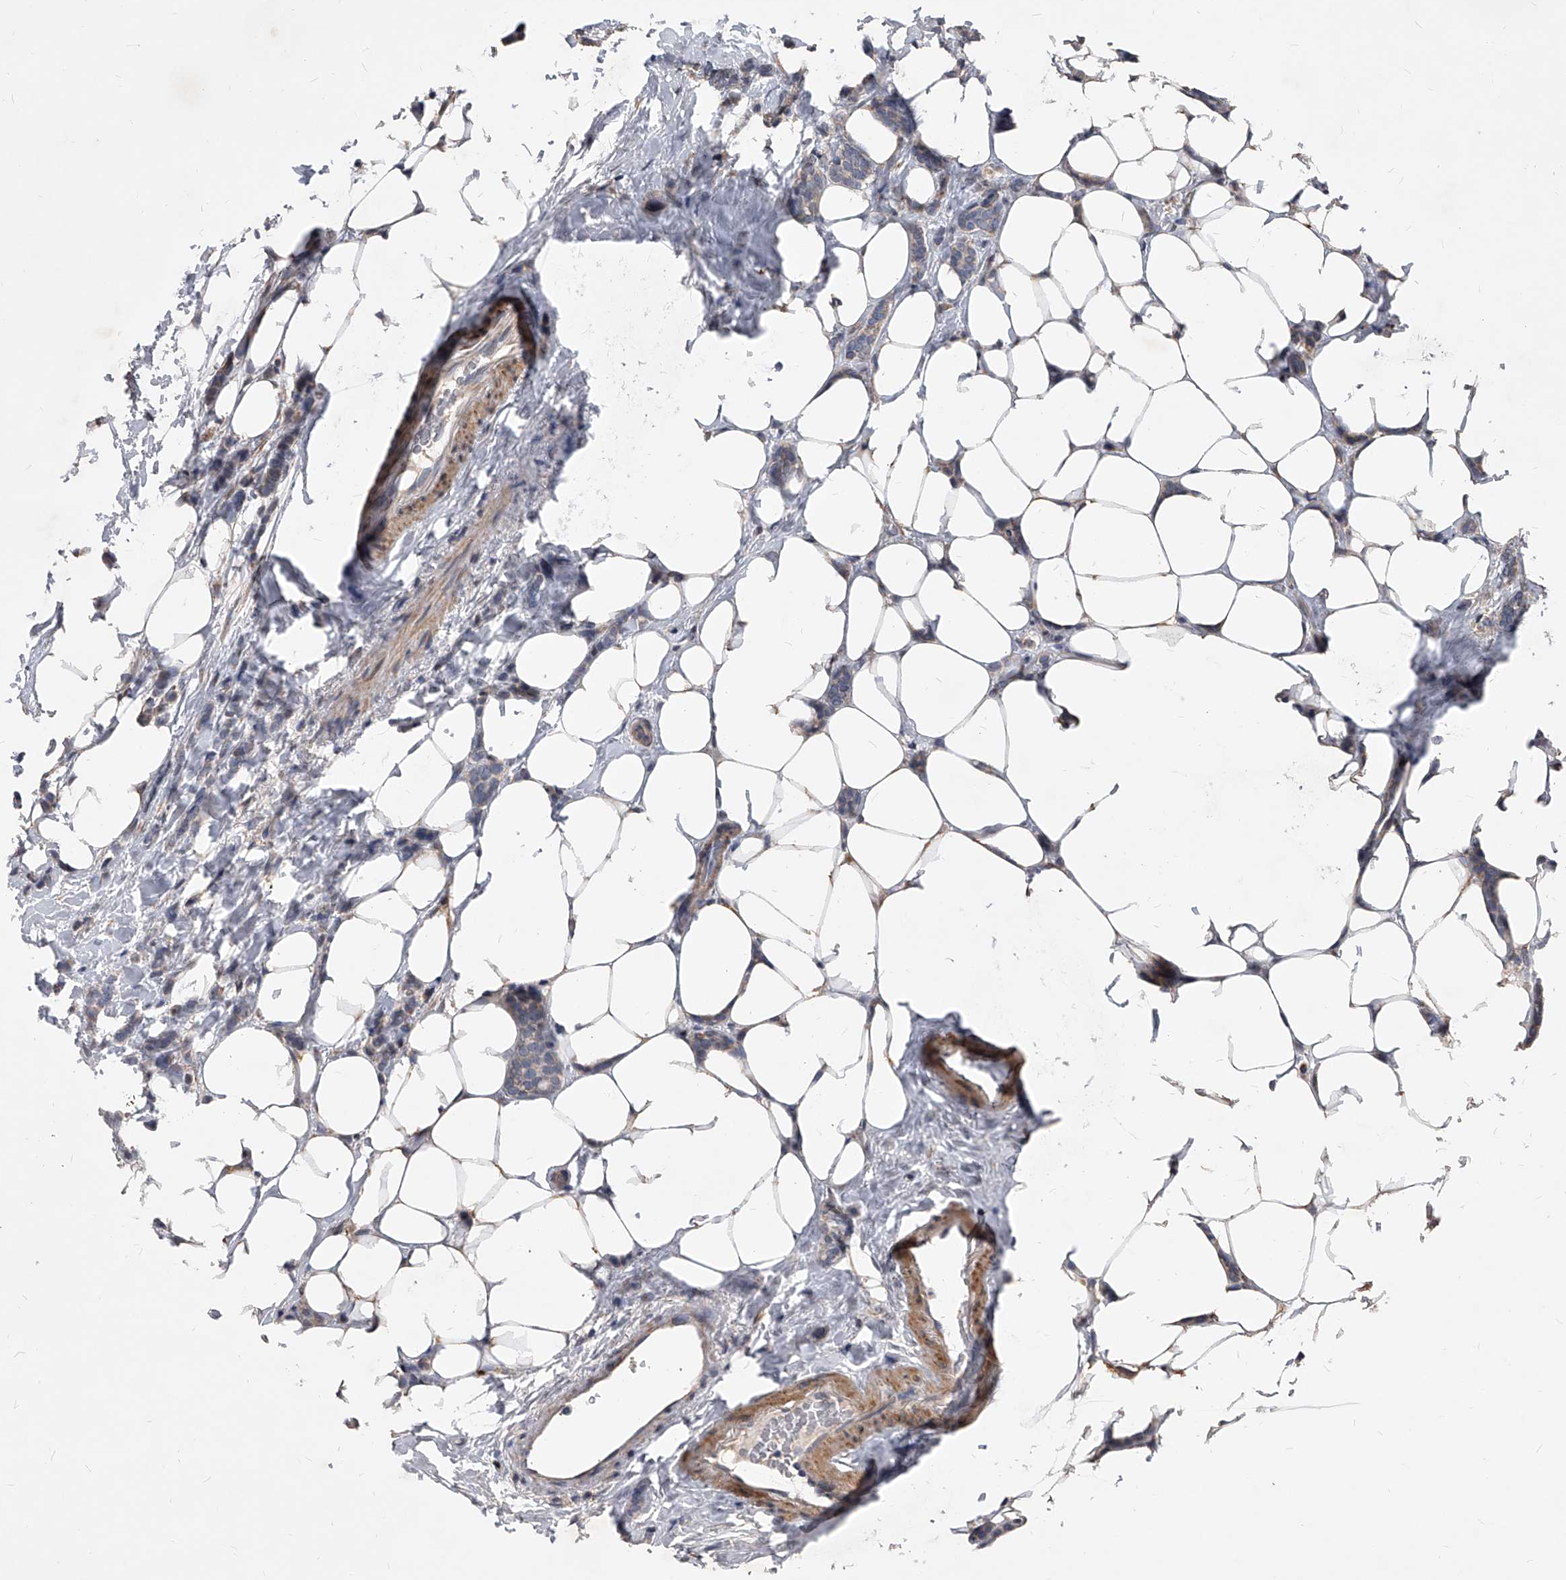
{"staining": {"intensity": "weak", "quantity": "<25%", "location": "cytoplasmic/membranous"}, "tissue": "breast cancer", "cell_type": "Tumor cells", "image_type": "cancer", "snomed": [{"axis": "morphology", "description": "Lobular carcinoma"}, {"axis": "topography", "description": "Breast"}], "caption": "This is an immunohistochemistry (IHC) histopathology image of breast cancer. There is no positivity in tumor cells.", "gene": "SOBP", "patient": {"sex": "female", "age": 50}}